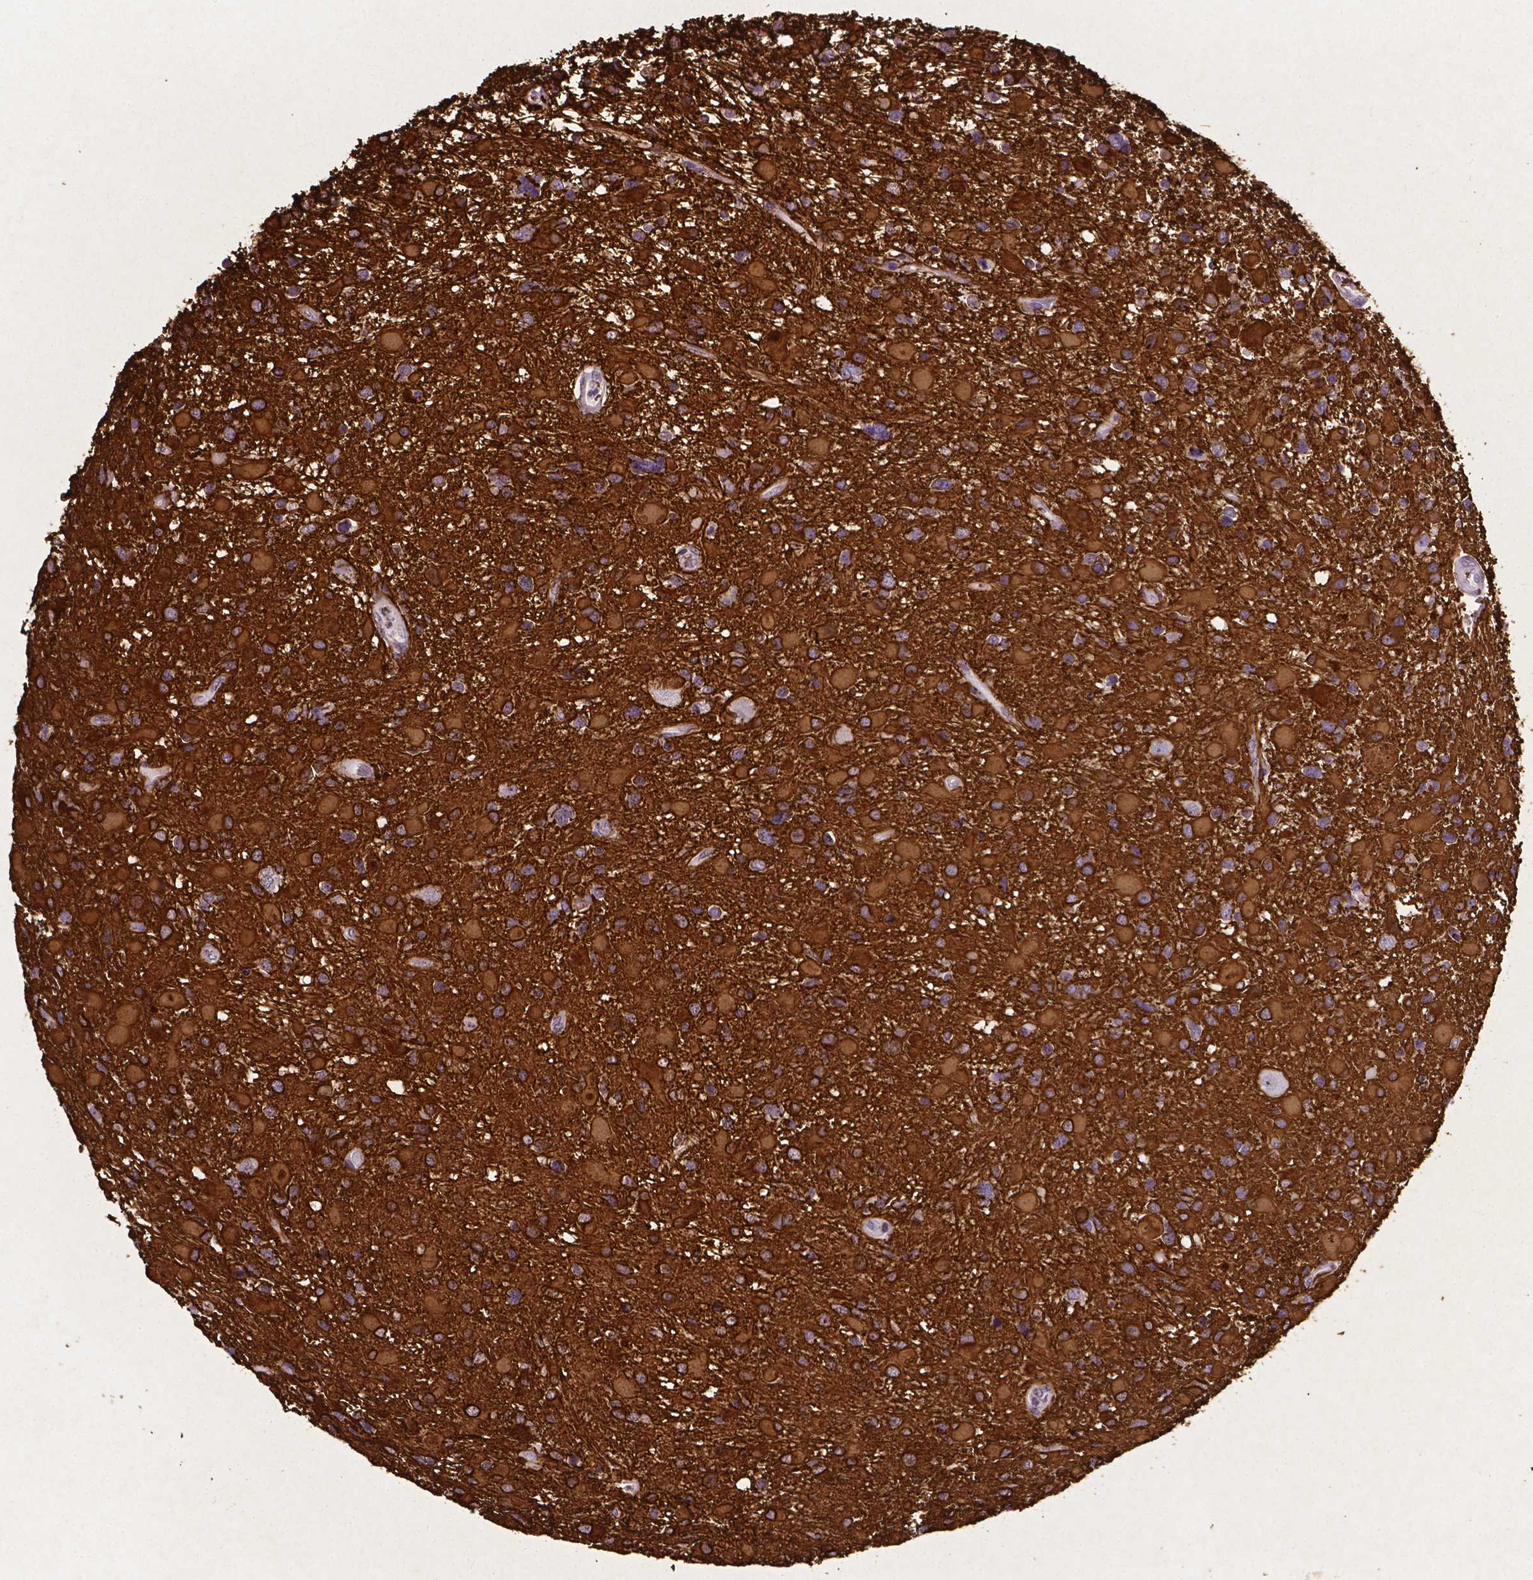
{"staining": {"intensity": "strong", "quantity": ">75%", "location": "cytoplasmic/membranous"}, "tissue": "glioma", "cell_type": "Tumor cells", "image_type": "cancer", "snomed": [{"axis": "morphology", "description": "Glioma, malignant, Low grade"}, {"axis": "topography", "description": "Brain"}], "caption": "Brown immunohistochemical staining in human glioma reveals strong cytoplasmic/membranous positivity in about >75% of tumor cells.", "gene": "SLC22A2", "patient": {"sex": "female", "age": 32}}